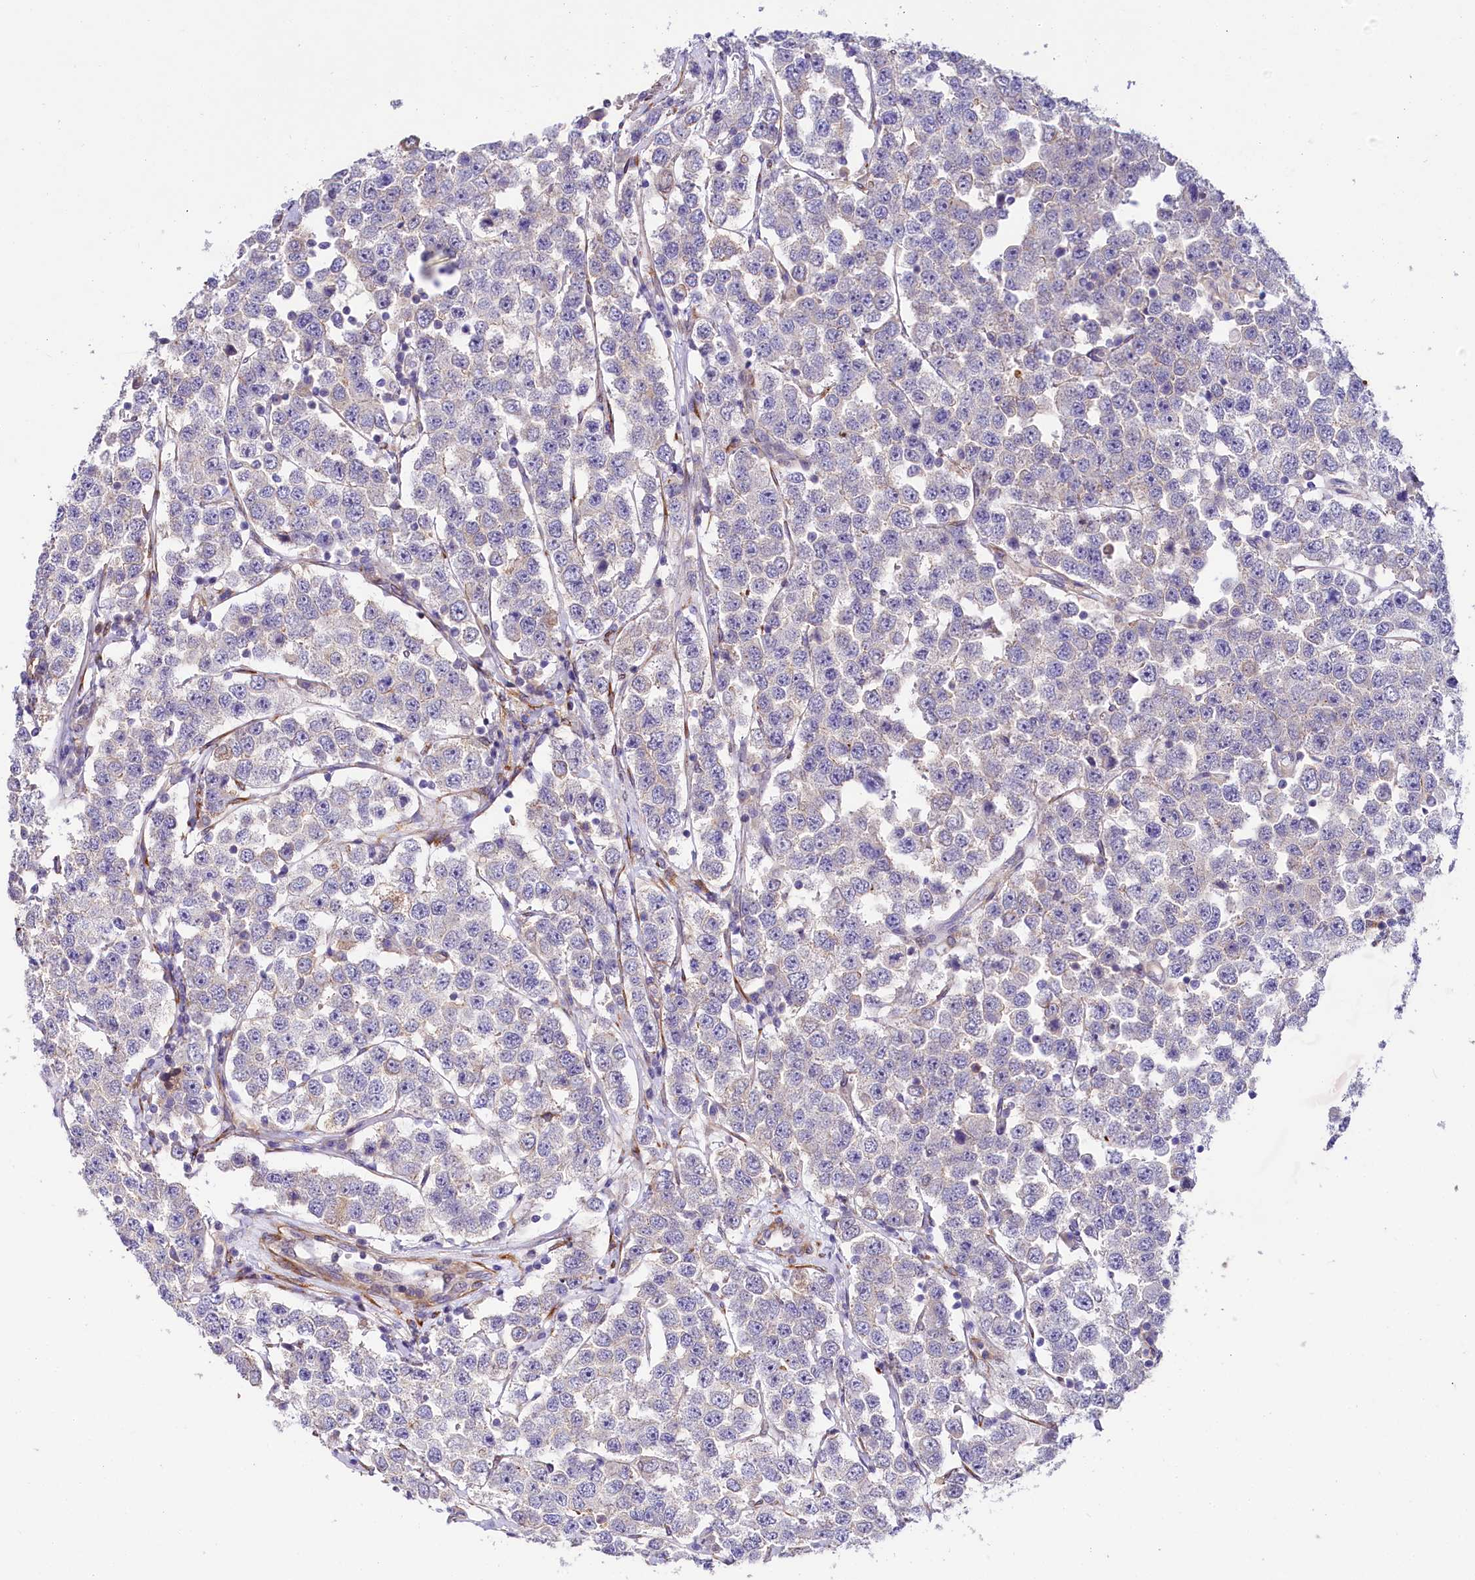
{"staining": {"intensity": "negative", "quantity": "none", "location": "none"}, "tissue": "testis cancer", "cell_type": "Tumor cells", "image_type": "cancer", "snomed": [{"axis": "morphology", "description": "Seminoma, NOS"}, {"axis": "topography", "description": "Testis"}], "caption": "High magnification brightfield microscopy of testis seminoma stained with DAB (3,3'-diaminobenzidine) (brown) and counterstained with hematoxylin (blue): tumor cells show no significant positivity. (Brightfield microscopy of DAB immunohistochemistry at high magnification).", "gene": "FCHSD2", "patient": {"sex": "male", "age": 28}}